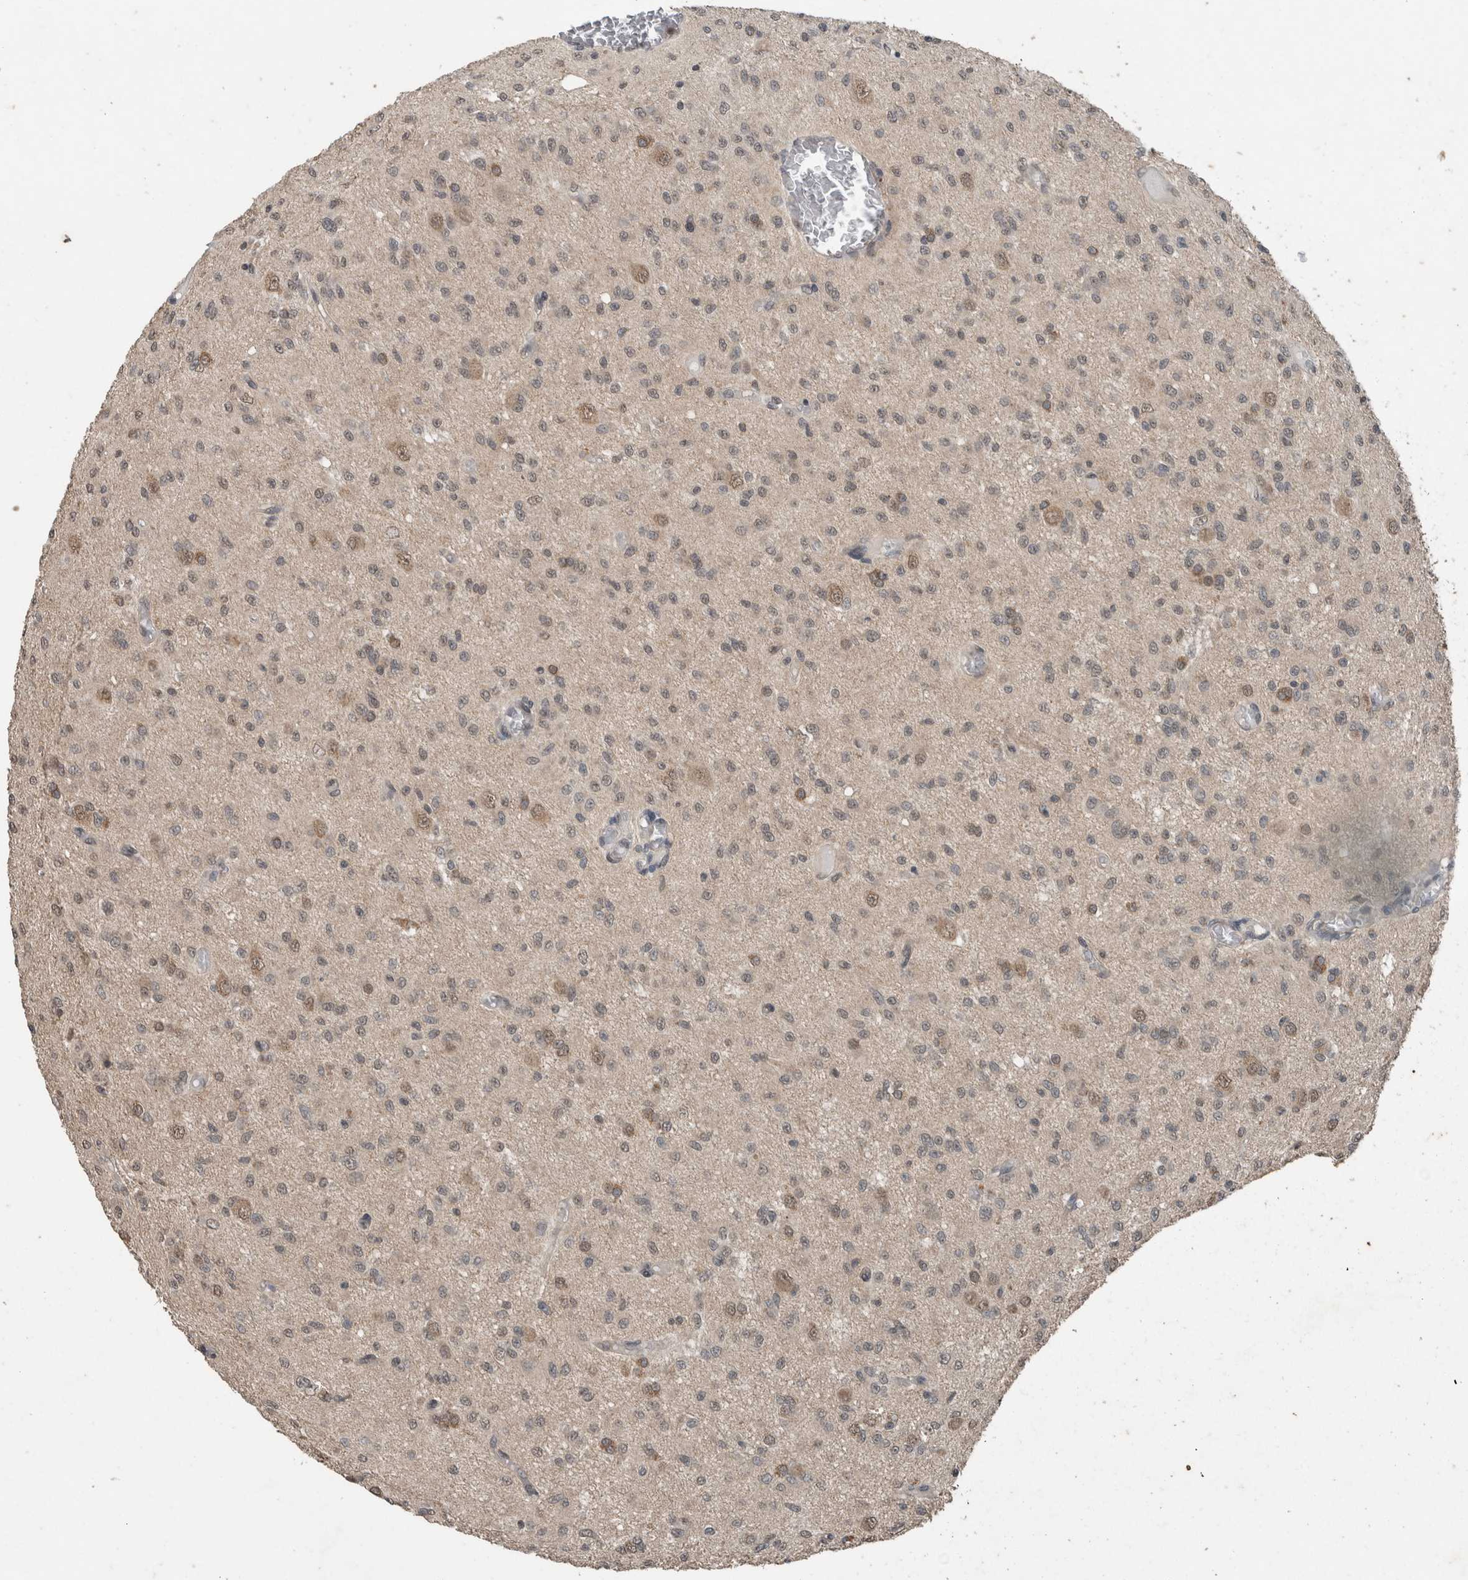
{"staining": {"intensity": "negative", "quantity": "none", "location": "none"}, "tissue": "glioma", "cell_type": "Tumor cells", "image_type": "cancer", "snomed": [{"axis": "morphology", "description": "Glioma, malignant, High grade"}, {"axis": "topography", "description": "Brain"}], "caption": "Human malignant high-grade glioma stained for a protein using IHC displays no staining in tumor cells.", "gene": "MYO1E", "patient": {"sex": "female", "age": 59}}